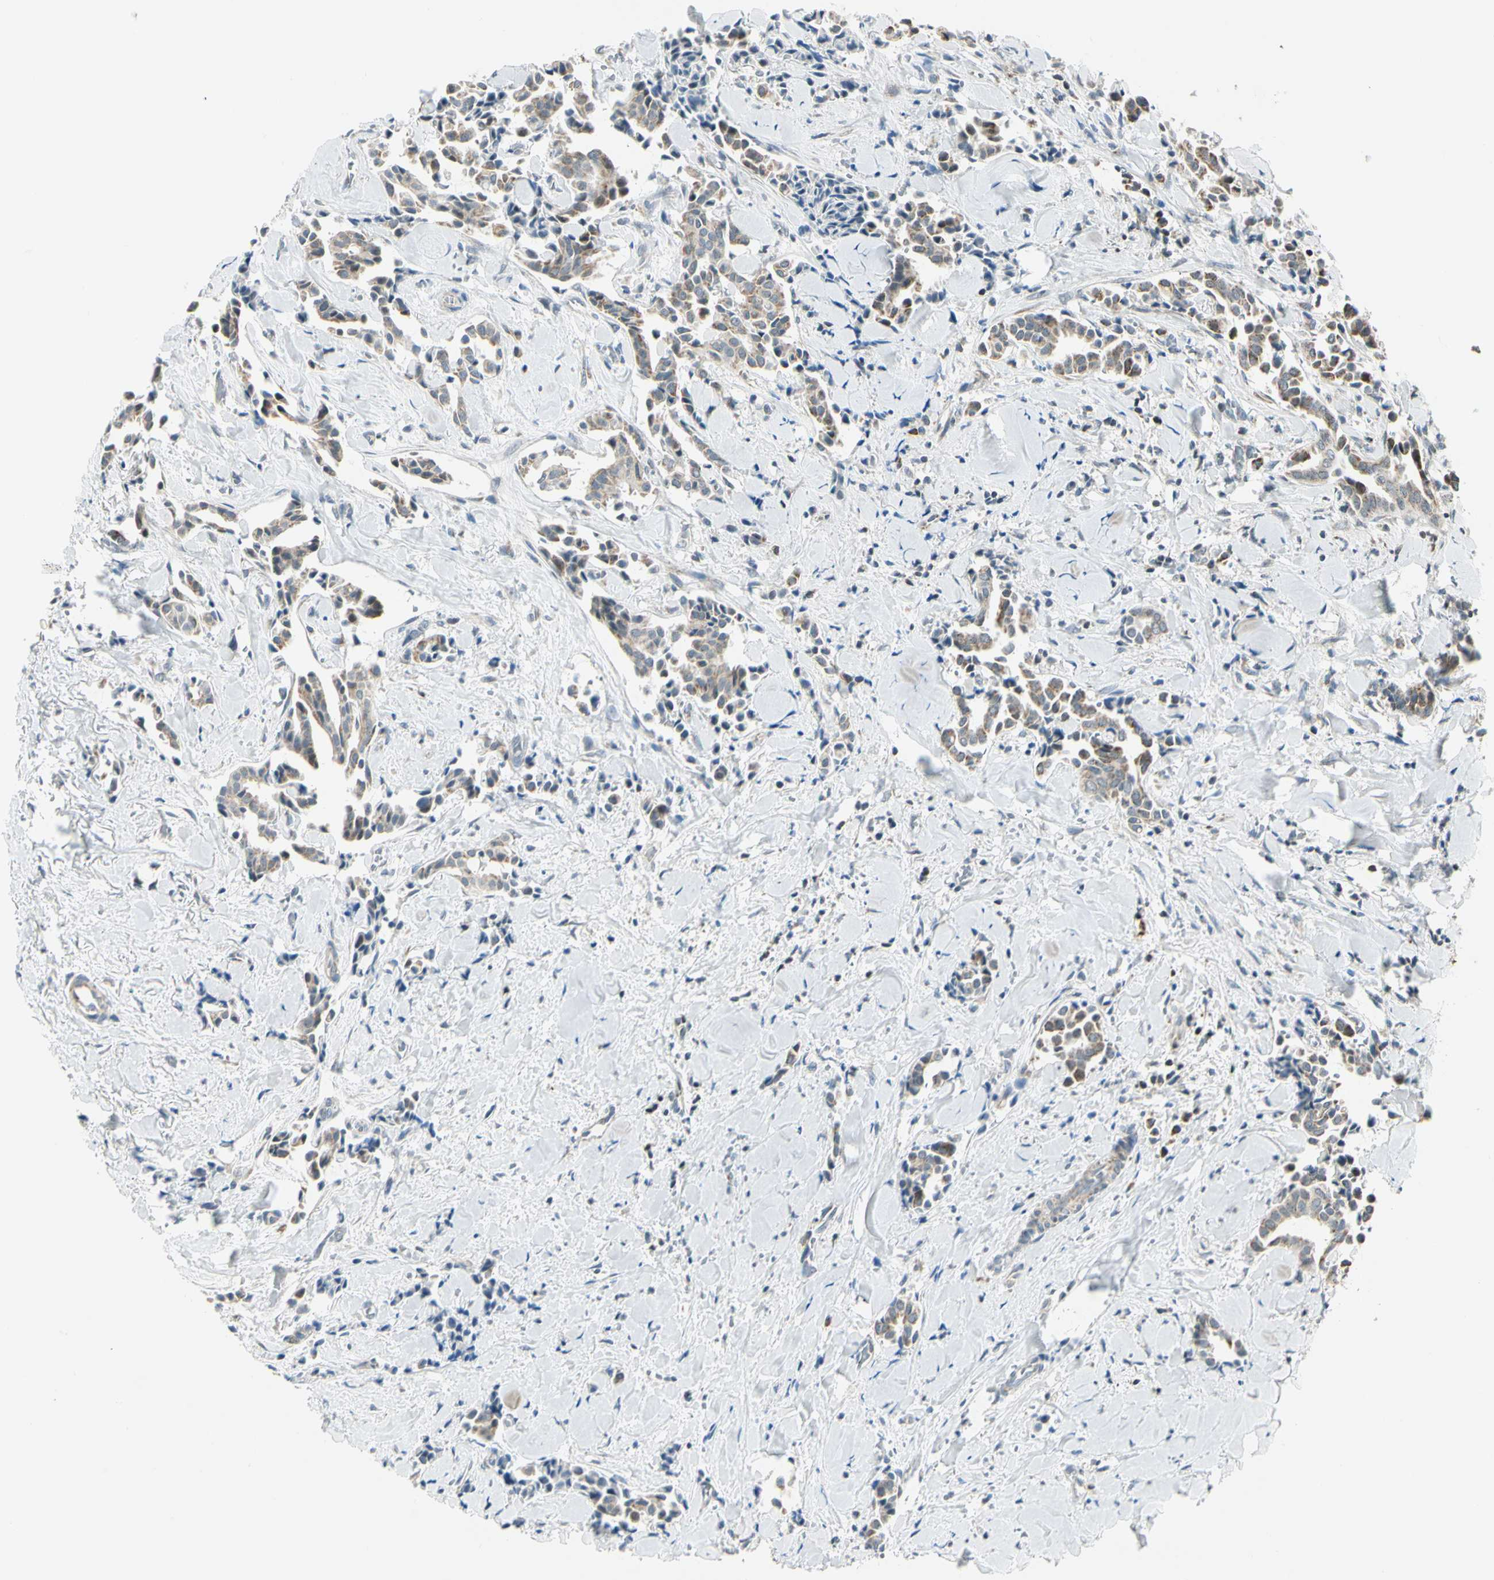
{"staining": {"intensity": "moderate", "quantity": "25%-75%", "location": "cytoplasmic/membranous"}, "tissue": "head and neck cancer", "cell_type": "Tumor cells", "image_type": "cancer", "snomed": [{"axis": "morphology", "description": "Adenocarcinoma, NOS"}, {"axis": "topography", "description": "Salivary gland"}, {"axis": "topography", "description": "Head-Neck"}], "caption": "Human head and neck adenocarcinoma stained for a protein (brown) reveals moderate cytoplasmic/membranous positive staining in about 25%-75% of tumor cells.", "gene": "KHDC4", "patient": {"sex": "female", "age": 59}}